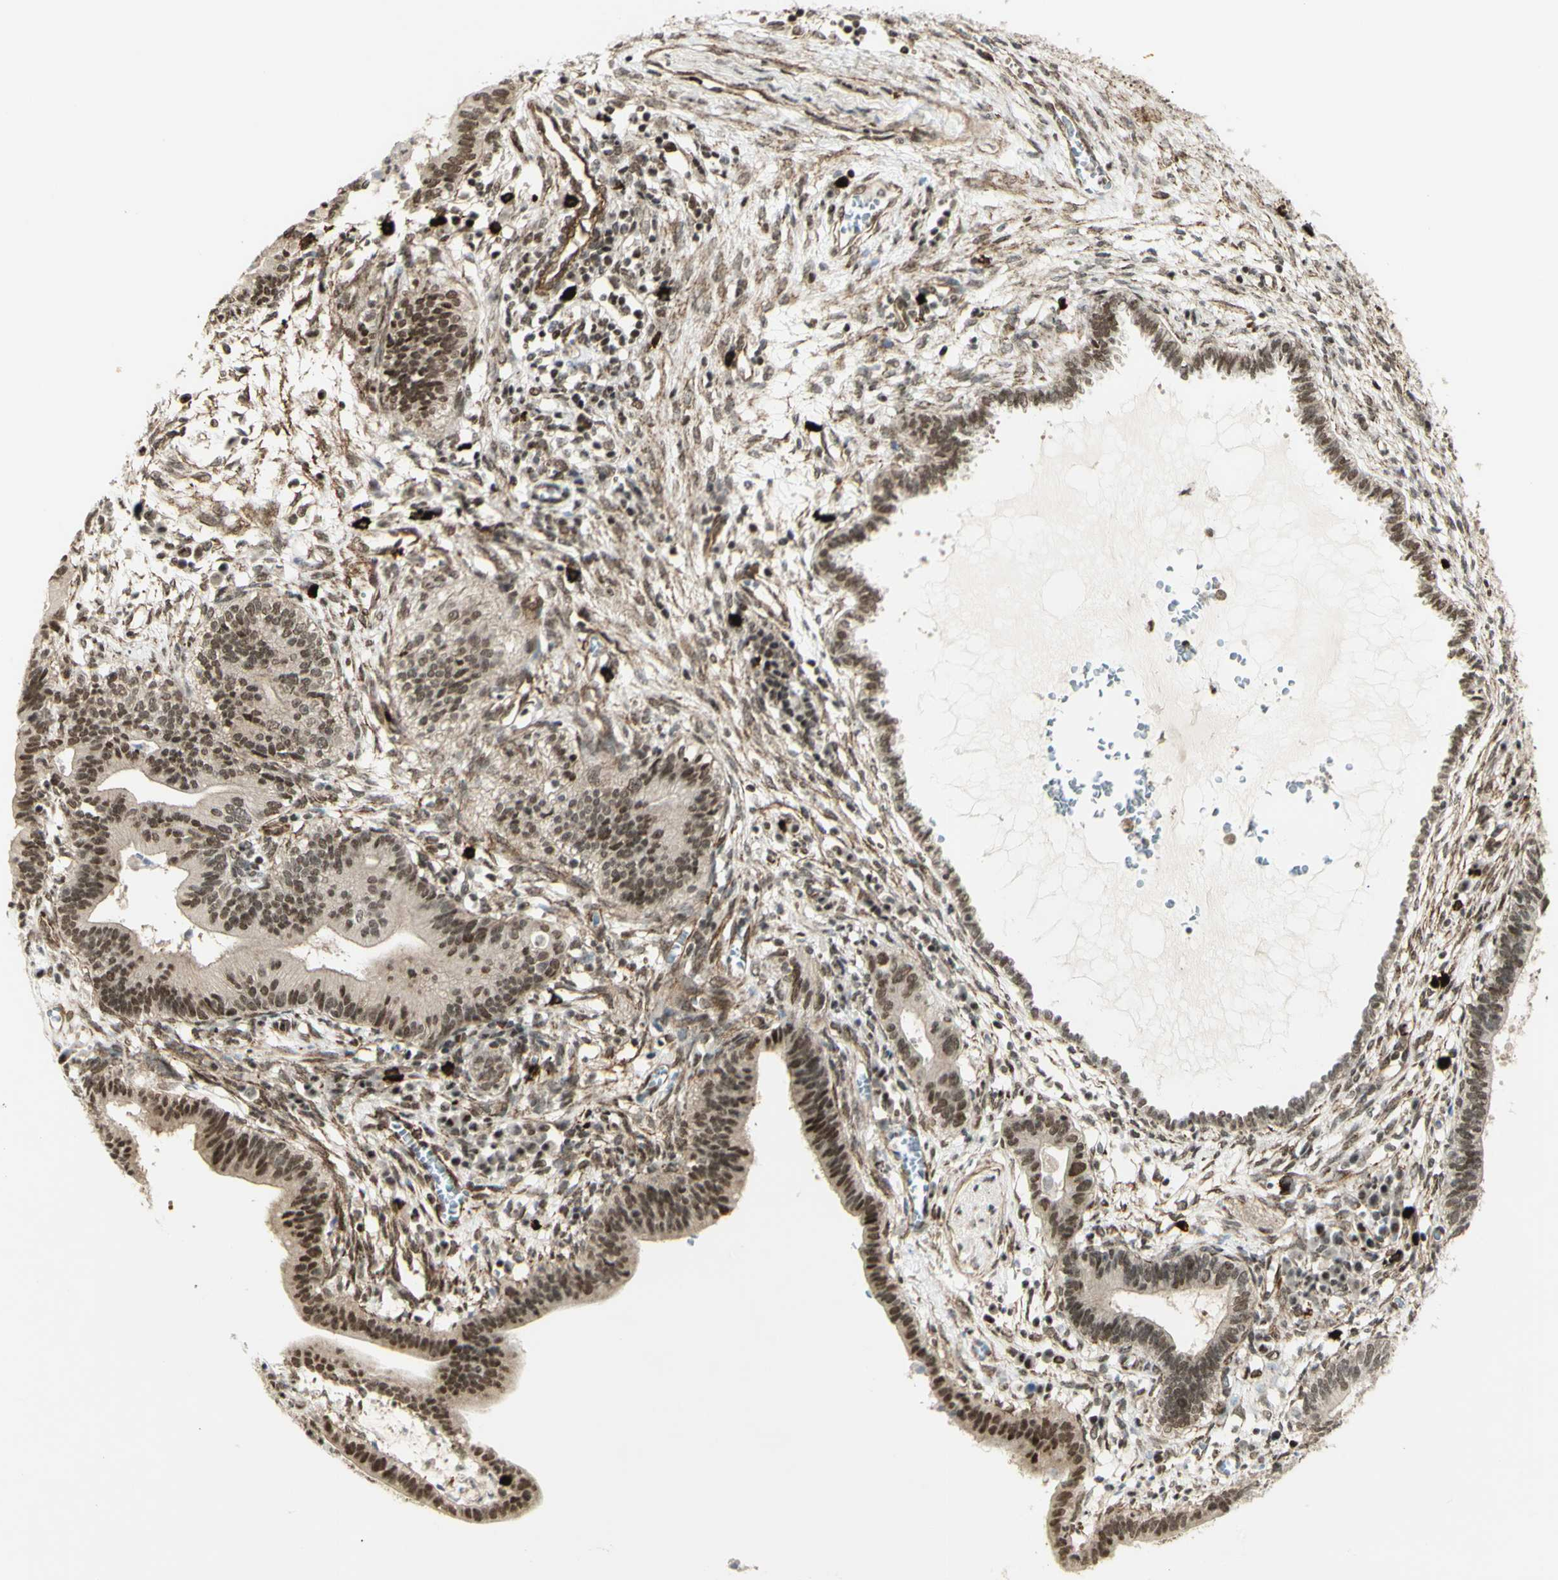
{"staining": {"intensity": "strong", "quantity": ">75%", "location": "nuclear"}, "tissue": "cervical cancer", "cell_type": "Tumor cells", "image_type": "cancer", "snomed": [{"axis": "morphology", "description": "Adenocarcinoma, NOS"}, {"axis": "topography", "description": "Cervix"}], "caption": "Strong nuclear staining is present in about >75% of tumor cells in cervical adenocarcinoma.", "gene": "ZMYM6", "patient": {"sex": "female", "age": 44}}